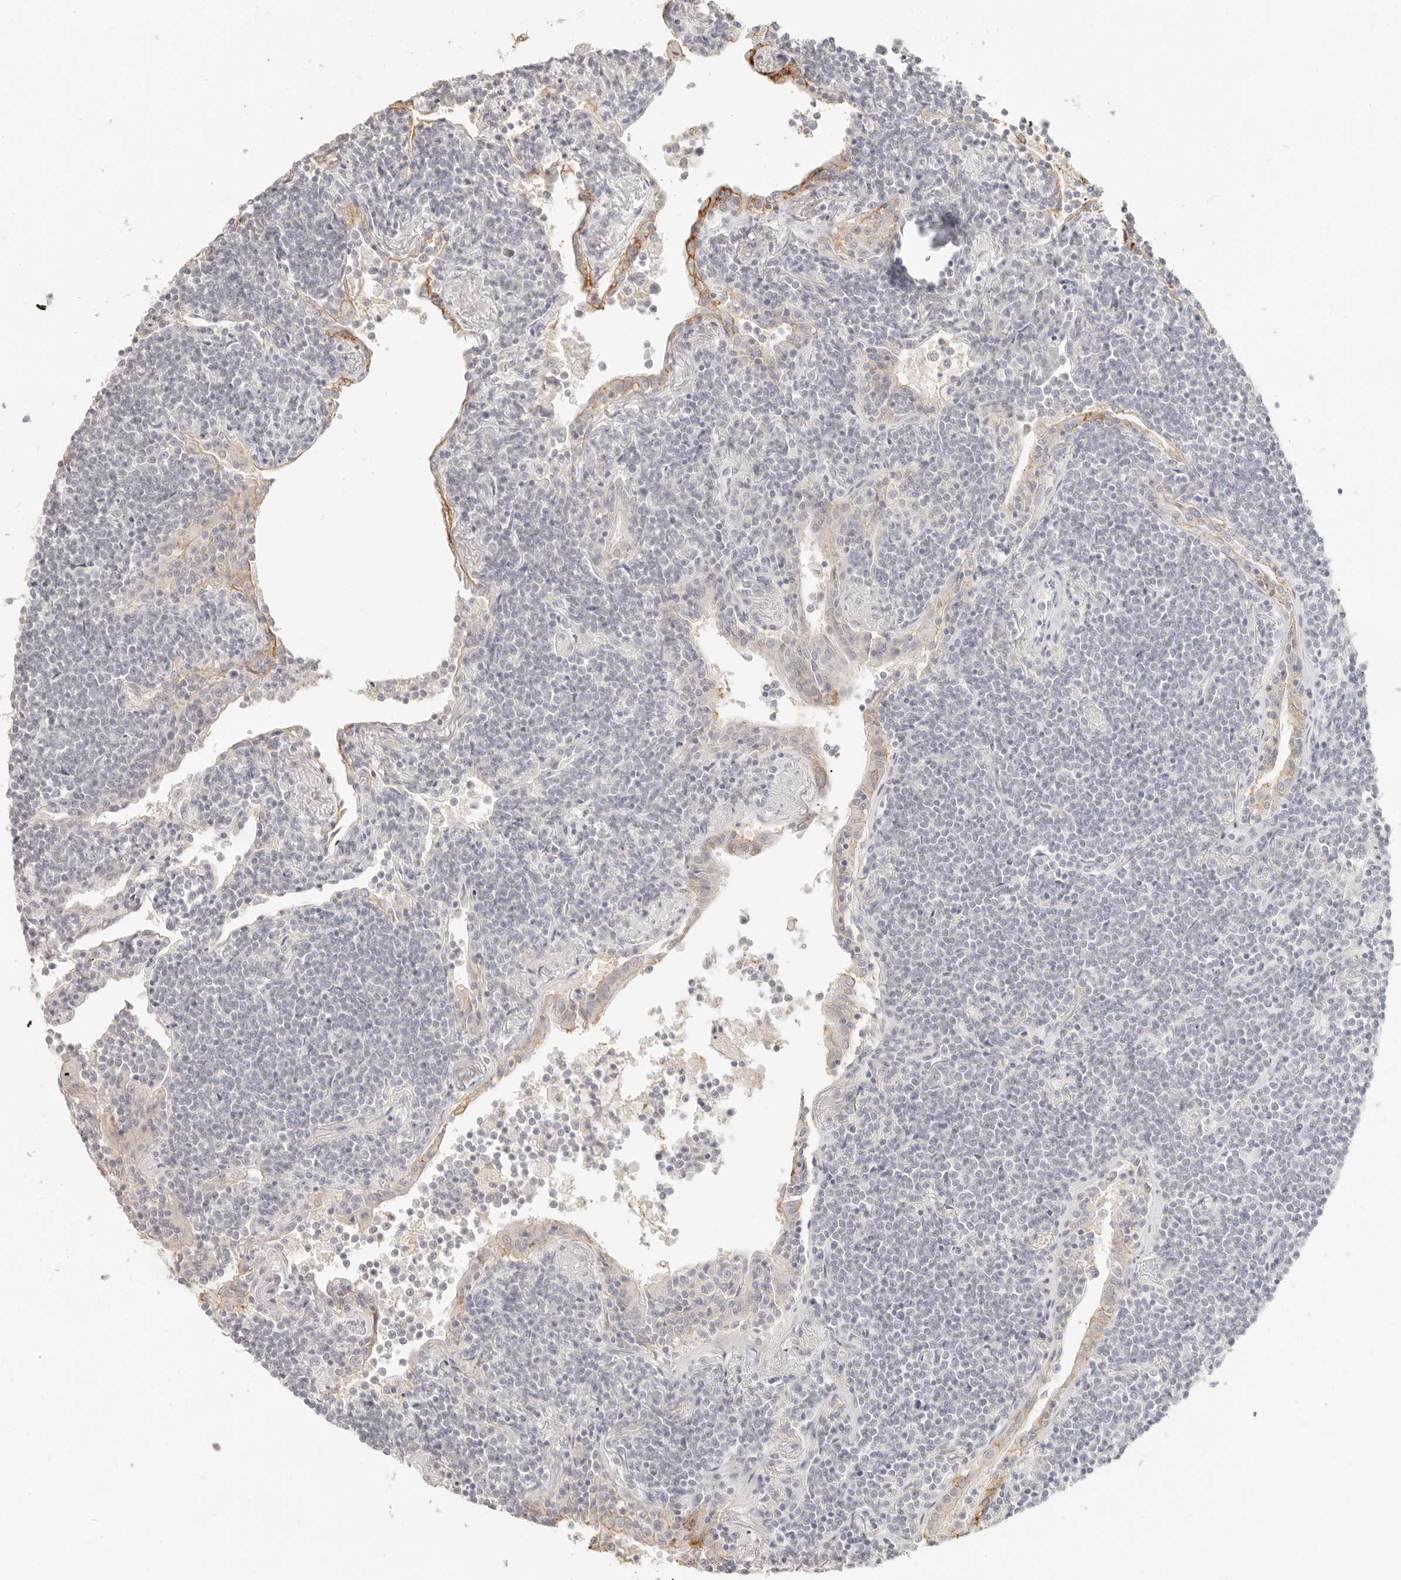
{"staining": {"intensity": "negative", "quantity": "none", "location": "none"}, "tissue": "lymphoma", "cell_type": "Tumor cells", "image_type": "cancer", "snomed": [{"axis": "morphology", "description": "Malignant lymphoma, non-Hodgkin's type, Low grade"}, {"axis": "topography", "description": "Lung"}], "caption": "Photomicrograph shows no significant protein staining in tumor cells of low-grade malignant lymphoma, non-Hodgkin's type. (DAB (3,3'-diaminobenzidine) immunohistochemistry visualized using brightfield microscopy, high magnification).", "gene": "EPCAM", "patient": {"sex": "female", "age": 71}}